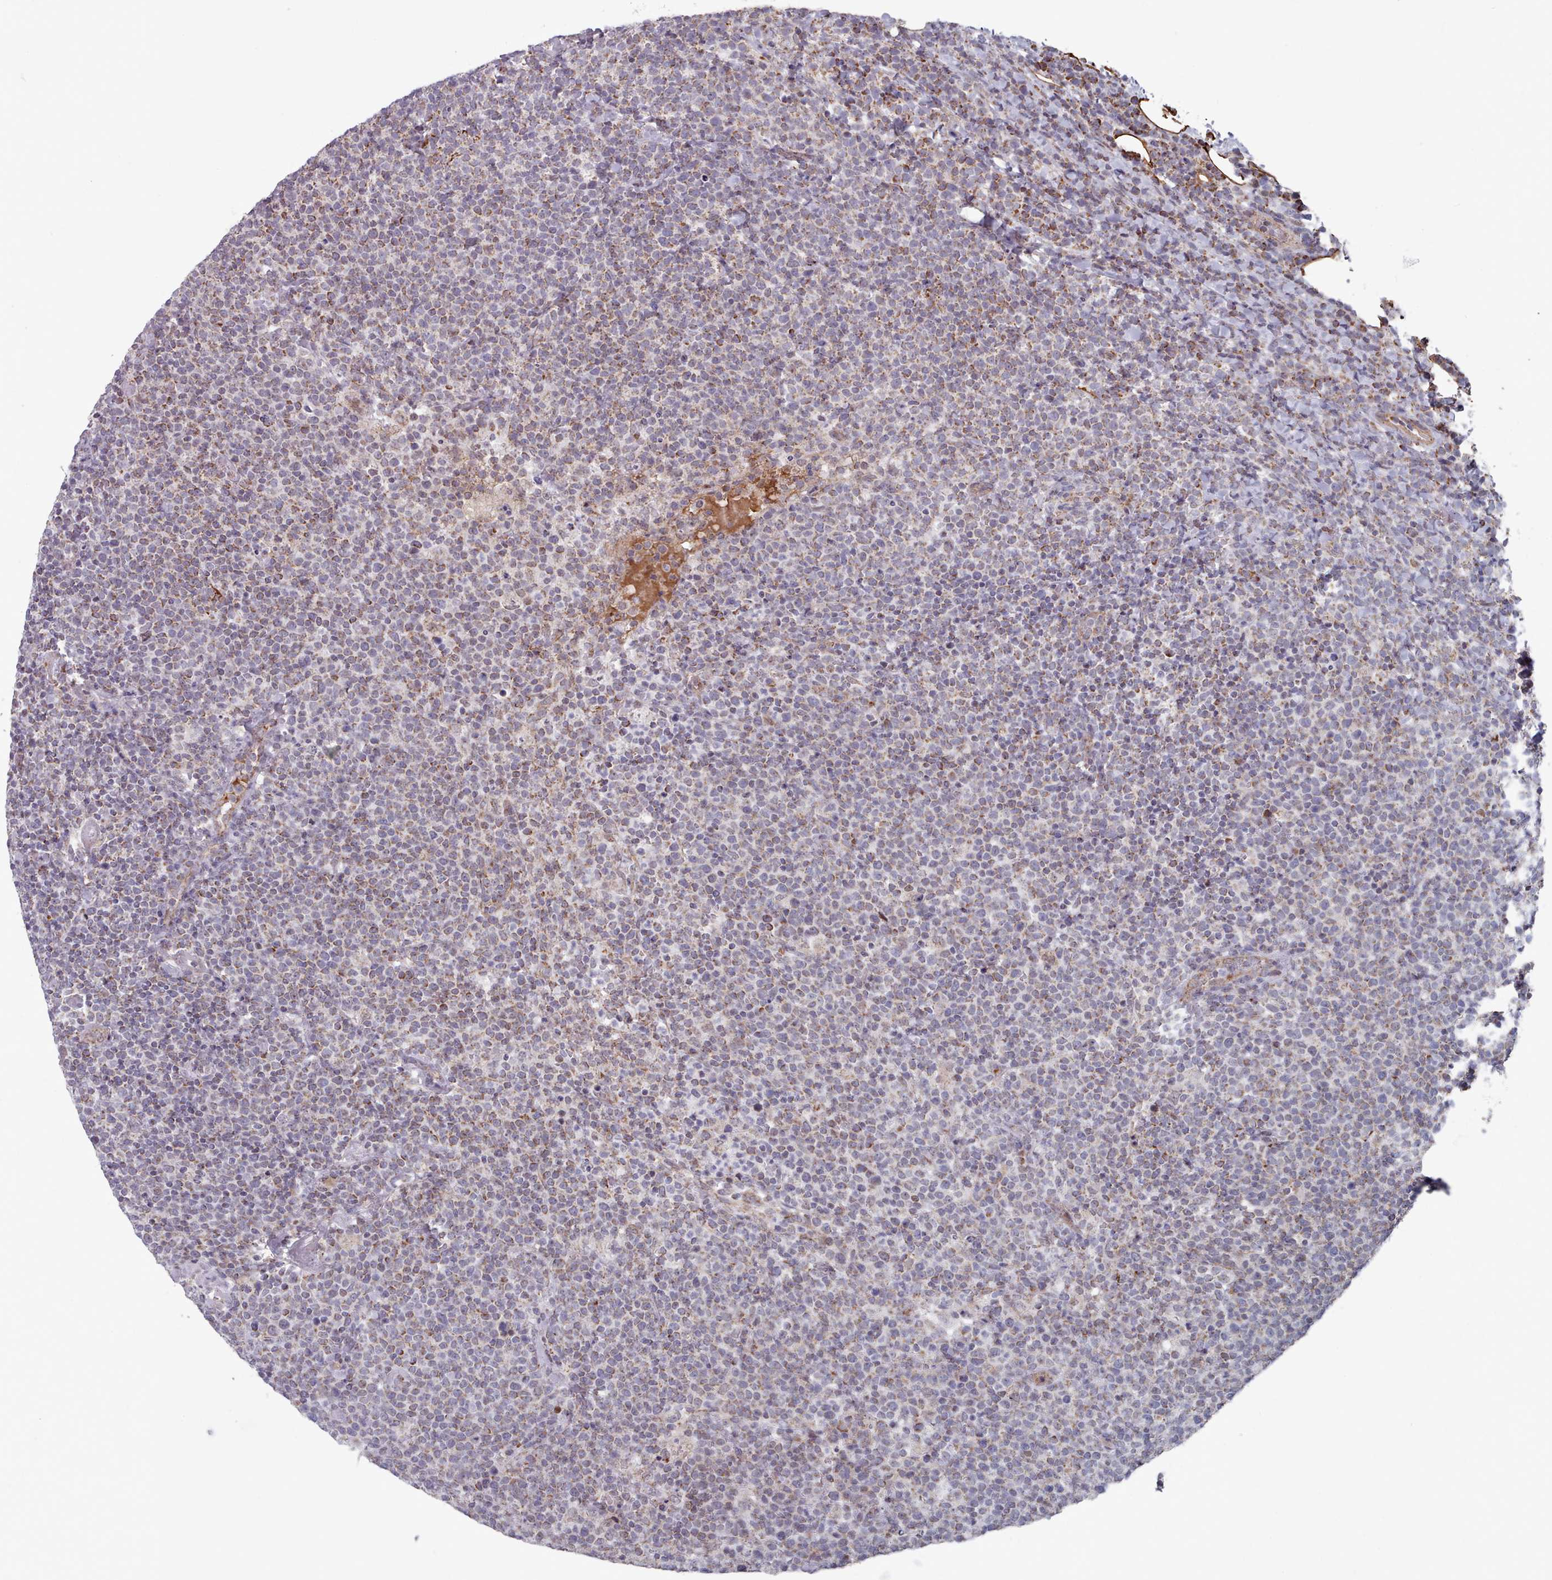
{"staining": {"intensity": "weak", "quantity": "25%-75%", "location": "cytoplasmic/membranous"}, "tissue": "lymphoma", "cell_type": "Tumor cells", "image_type": "cancer", "snomed": [{"axis": "morphology", "description": "Malignant lymphoma, non-Hodgkin's type, High grade"}, {"axis": "topography", "description": "Lymph node"}], "caption": "Immunohistochemical staining of lymphoma demonstrates low levels of weak cytoplasmic/membranous protein positivity in about 25%-75% of tumor cells.", "gene": "TRARG1", "patient": {"sex": "male", "age": 61}}